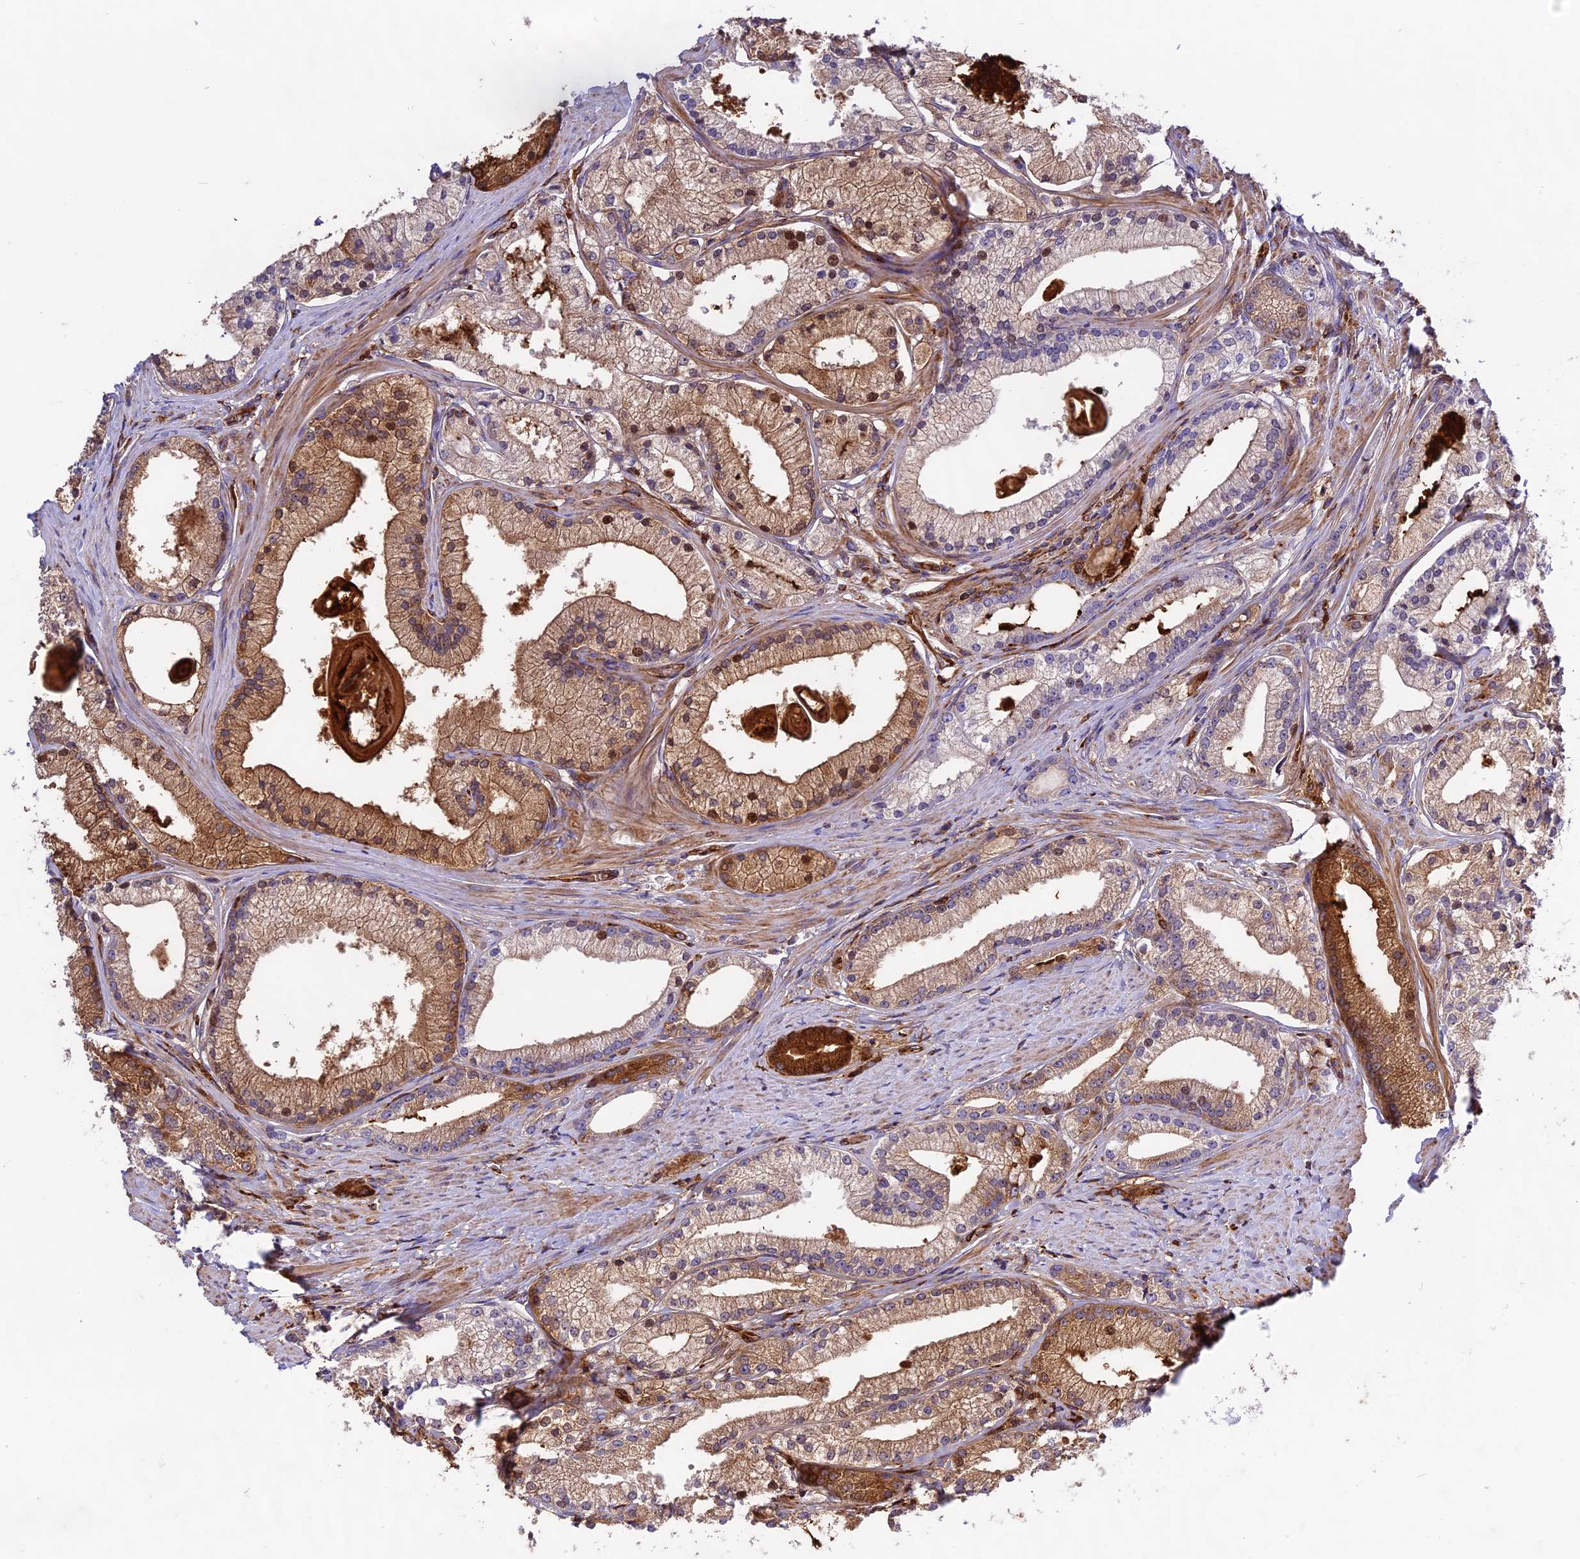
{"staining": {"intensity": "moderate", "quantity": "25%-75%", "location": "cytoplasmic/membranous,nuclear"}, "tissue": "prostate cancer", "cell_type": "Tumor cells", "image_type": "cancer", "snomed": [{"axis": "morphology", "description": "Adenocarcinoma, Low grade"}, {"axis": "topography", "description": "Prostate"}], "caption": "High-magnification brightfield microscopy of prostate cancer (low-grade adenocarcinoma) stained with DAB (3,3'-diaminobenzidine) (brown) and counterstained with hematoxylin (blue). tumor cells exhibit moderate cytoplasmic/membranous and nuclear staining is identified in about25%-75% of cells. (brown staining indicates protein expression, while blue staining denotes nuclei).", "gene": "CD99L2", "patient": {"sex": "male", "age": 57}}